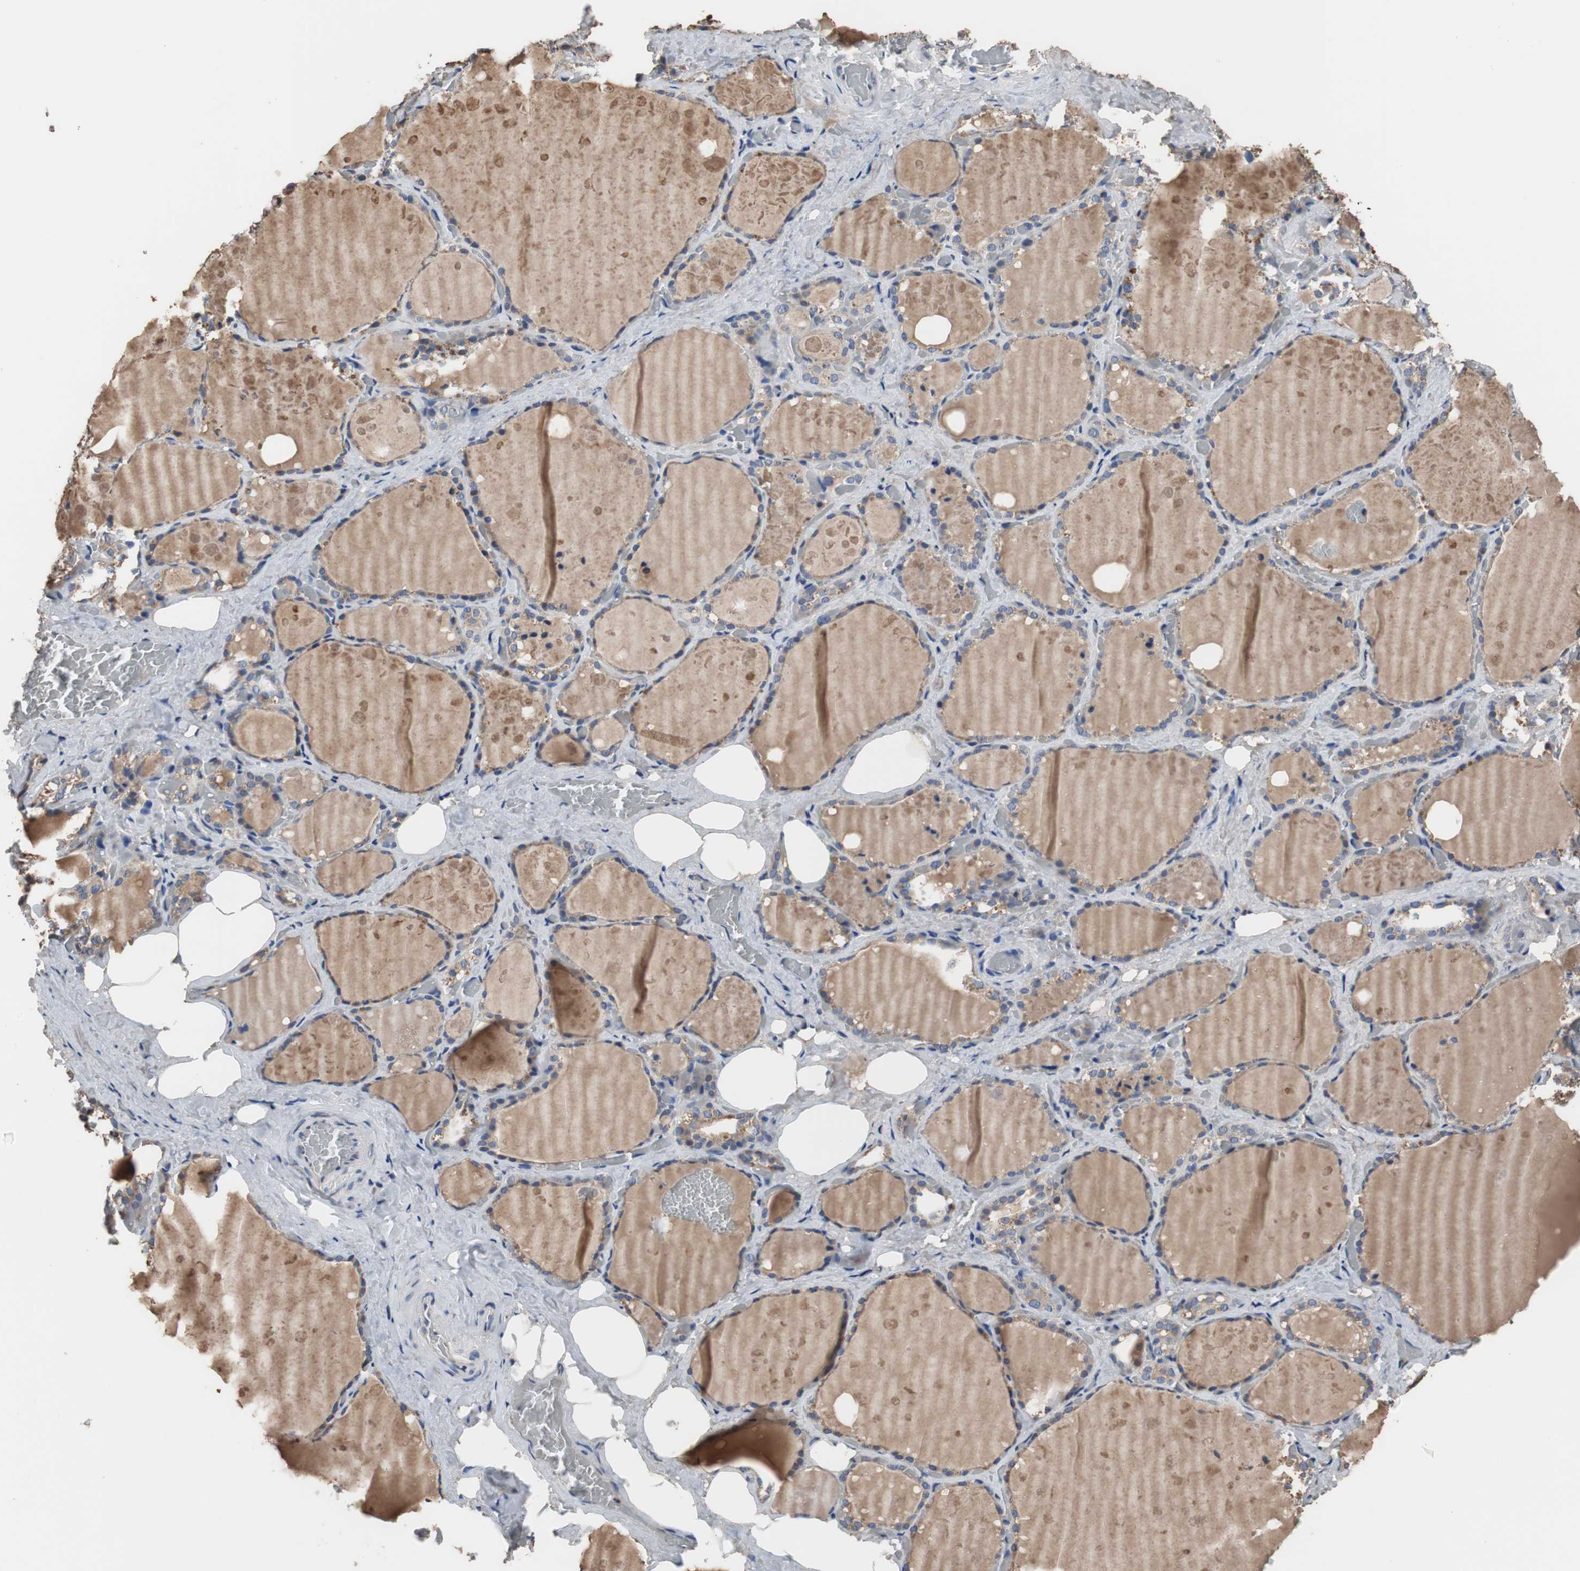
{"staining": {"intensity": "negative", "quantity": "none", "location": "none"}, "tissue": "thyroid gland", "cell_type": "Glandular cells", "image_type": "normal", "snomed": [{"axis": "morphology", "description": "Normal tissue, NOS"}, {"axis": "topography", "description": "Thyroid gland"}], "caption": "There is no significant positivity in glandular cells of thyroid gland. (Brightfield microscopy of DAB IHC at high magnification).", "gene": "SCIMP", "patient": {"sex": "male", "age": 61}}